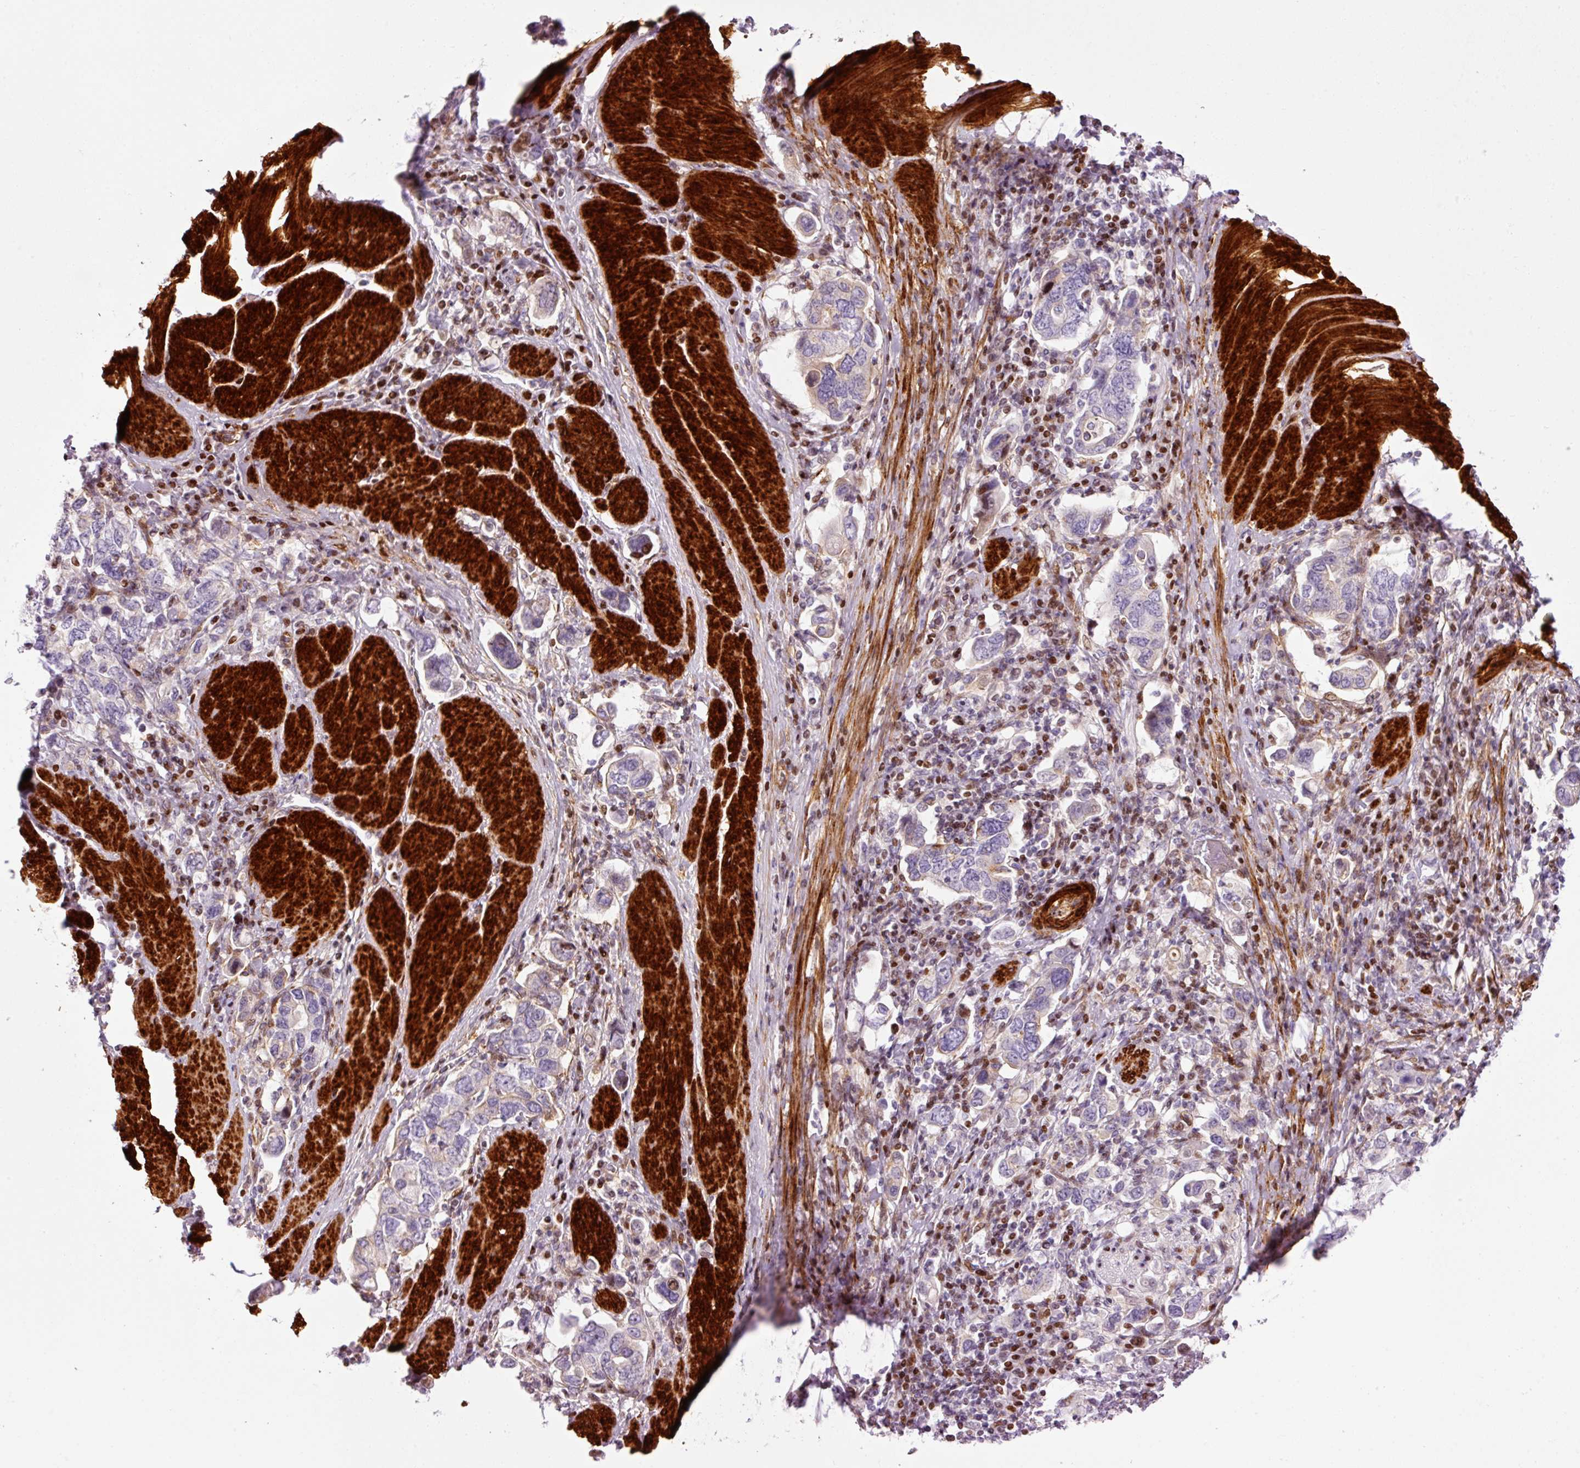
{"staining": {"intensity": "negative", "quantity": "none", "location": "none"}, "tissue": "stomach cancer", "cell_type": "Tumor cells", "image_type": "cancer", "snomed": [{"axis": "morphology", "description": "Adenocarcinoma, NOS"}, {"axis": "topography", "description": "Stomach, upper"}, {"axis": "topography", "description": "Stomach"}], "caption": "Immunohistochemistry image of neoplastic tissue: human adenocarcinoma (stomach) stained with DAB demonstrates no significant protein positivity in tumor cells. Brightfield microscopy of immunohistochemistry (IHC) stained with DAB (3,3'-diaminobenzidine) (brown) and hematoxylin (blue), captured at high magnification.", "gene": "ANKRD20A1", "patient": {"sex": "male", "age": 62}}